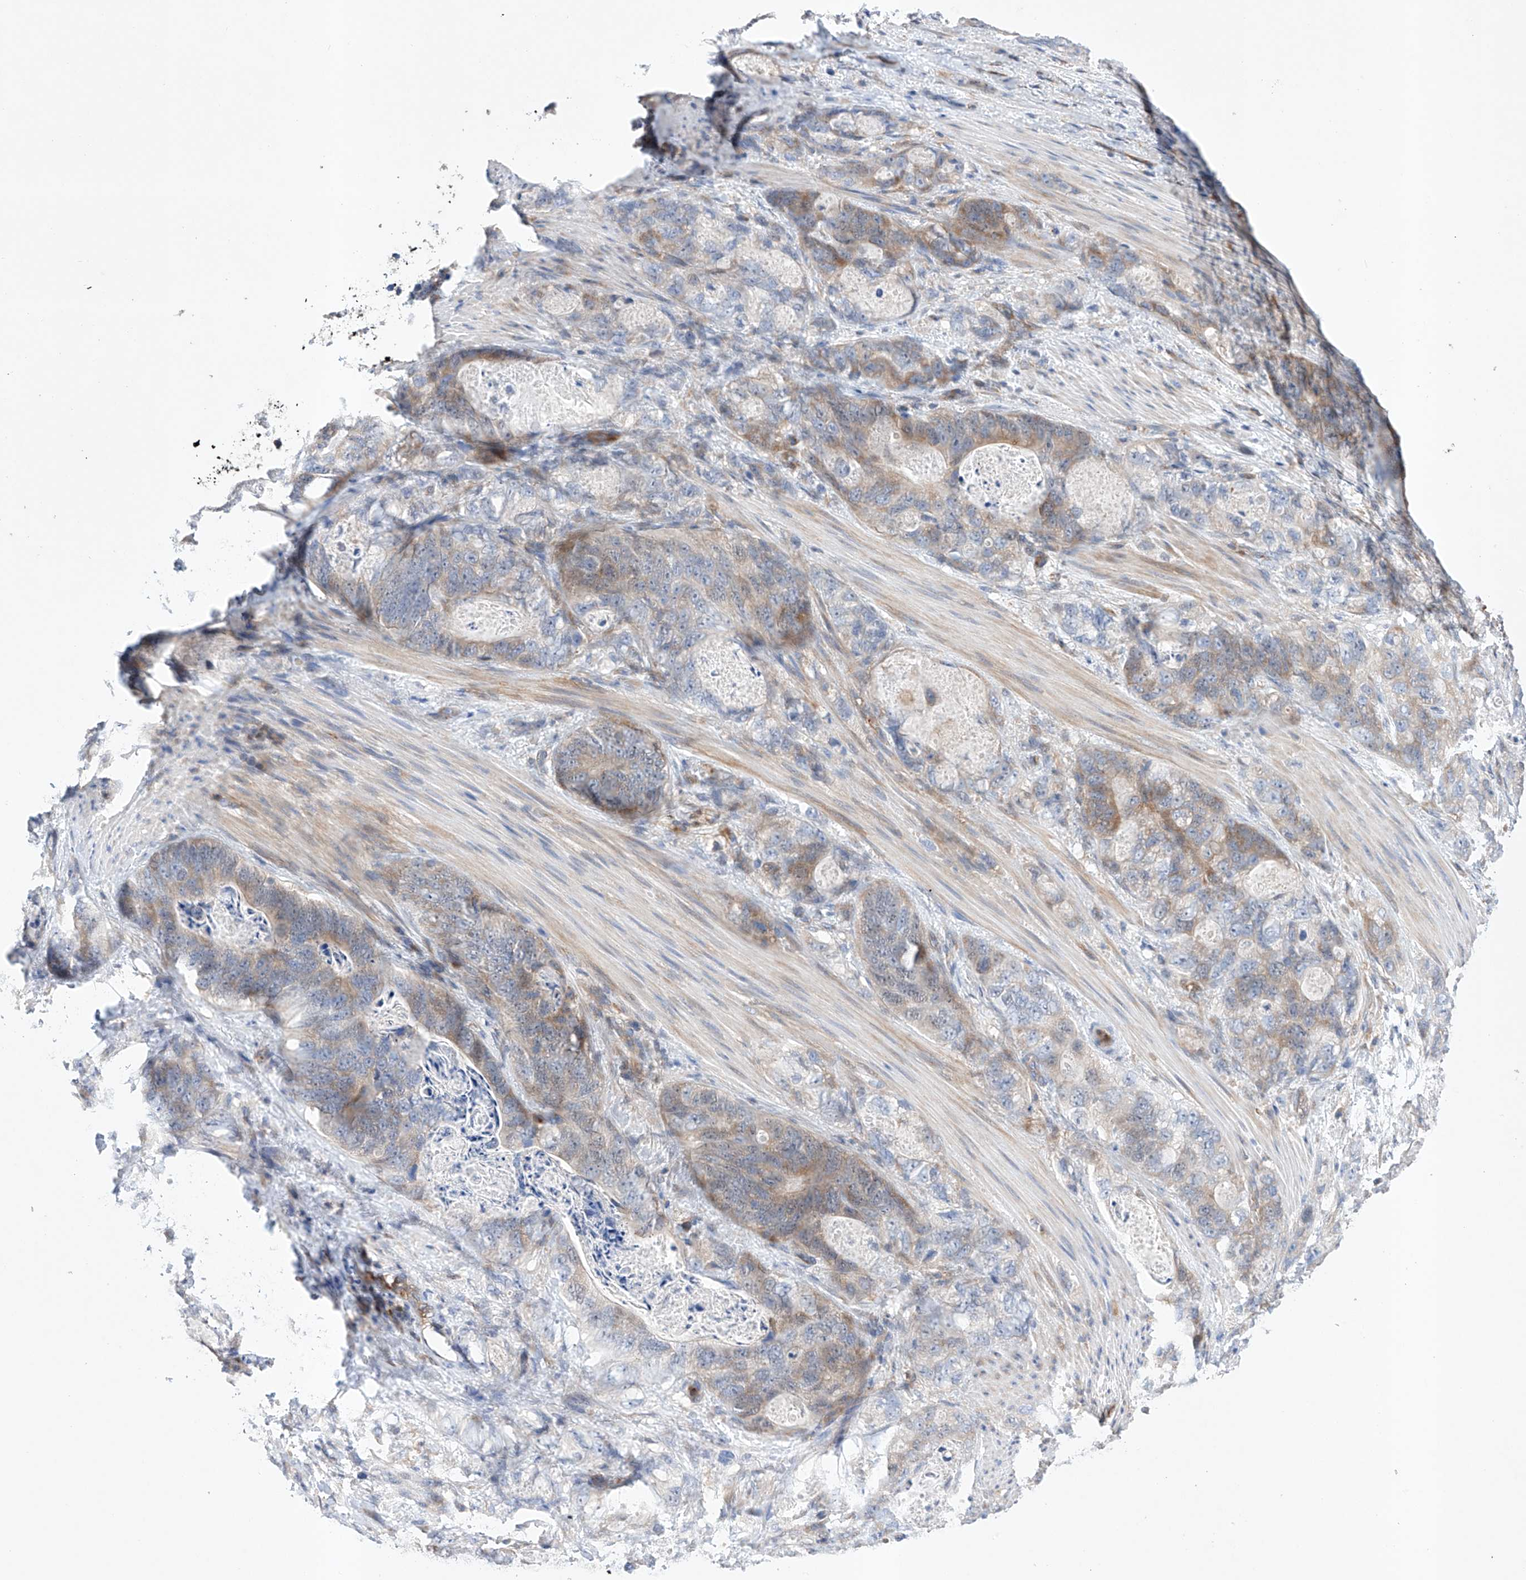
{"staining": {"intensity": "moderate", "quantity": "<25%", "location": "cytoplasmic/membranous"}, "tissue": "stomach cancer", "cell_type": "Tumor cells", "image_type": "cancer", "snomed": [{"axis": "morphology", "description": "Normal tissue, NOS"}, {"axis": "morphology", "description": "Adenocarcinoma, NOS"}, {"axis": "topography", "description": "Stomach"}], "caption": "Protein positivity by immunohistochemistry reveals moderate cytoplasmic/membranous staining in about <25% of tumor cells in stomach cancer (adenocarcinoma). The staining was performed using DAB (3,3'-diaminobenzidine), with brown indicating positive protein expression. Nuclei are stained blue with hematoxylin.", "gene": "TIMM23", "patient": {"sex": "female", "age": 89}}